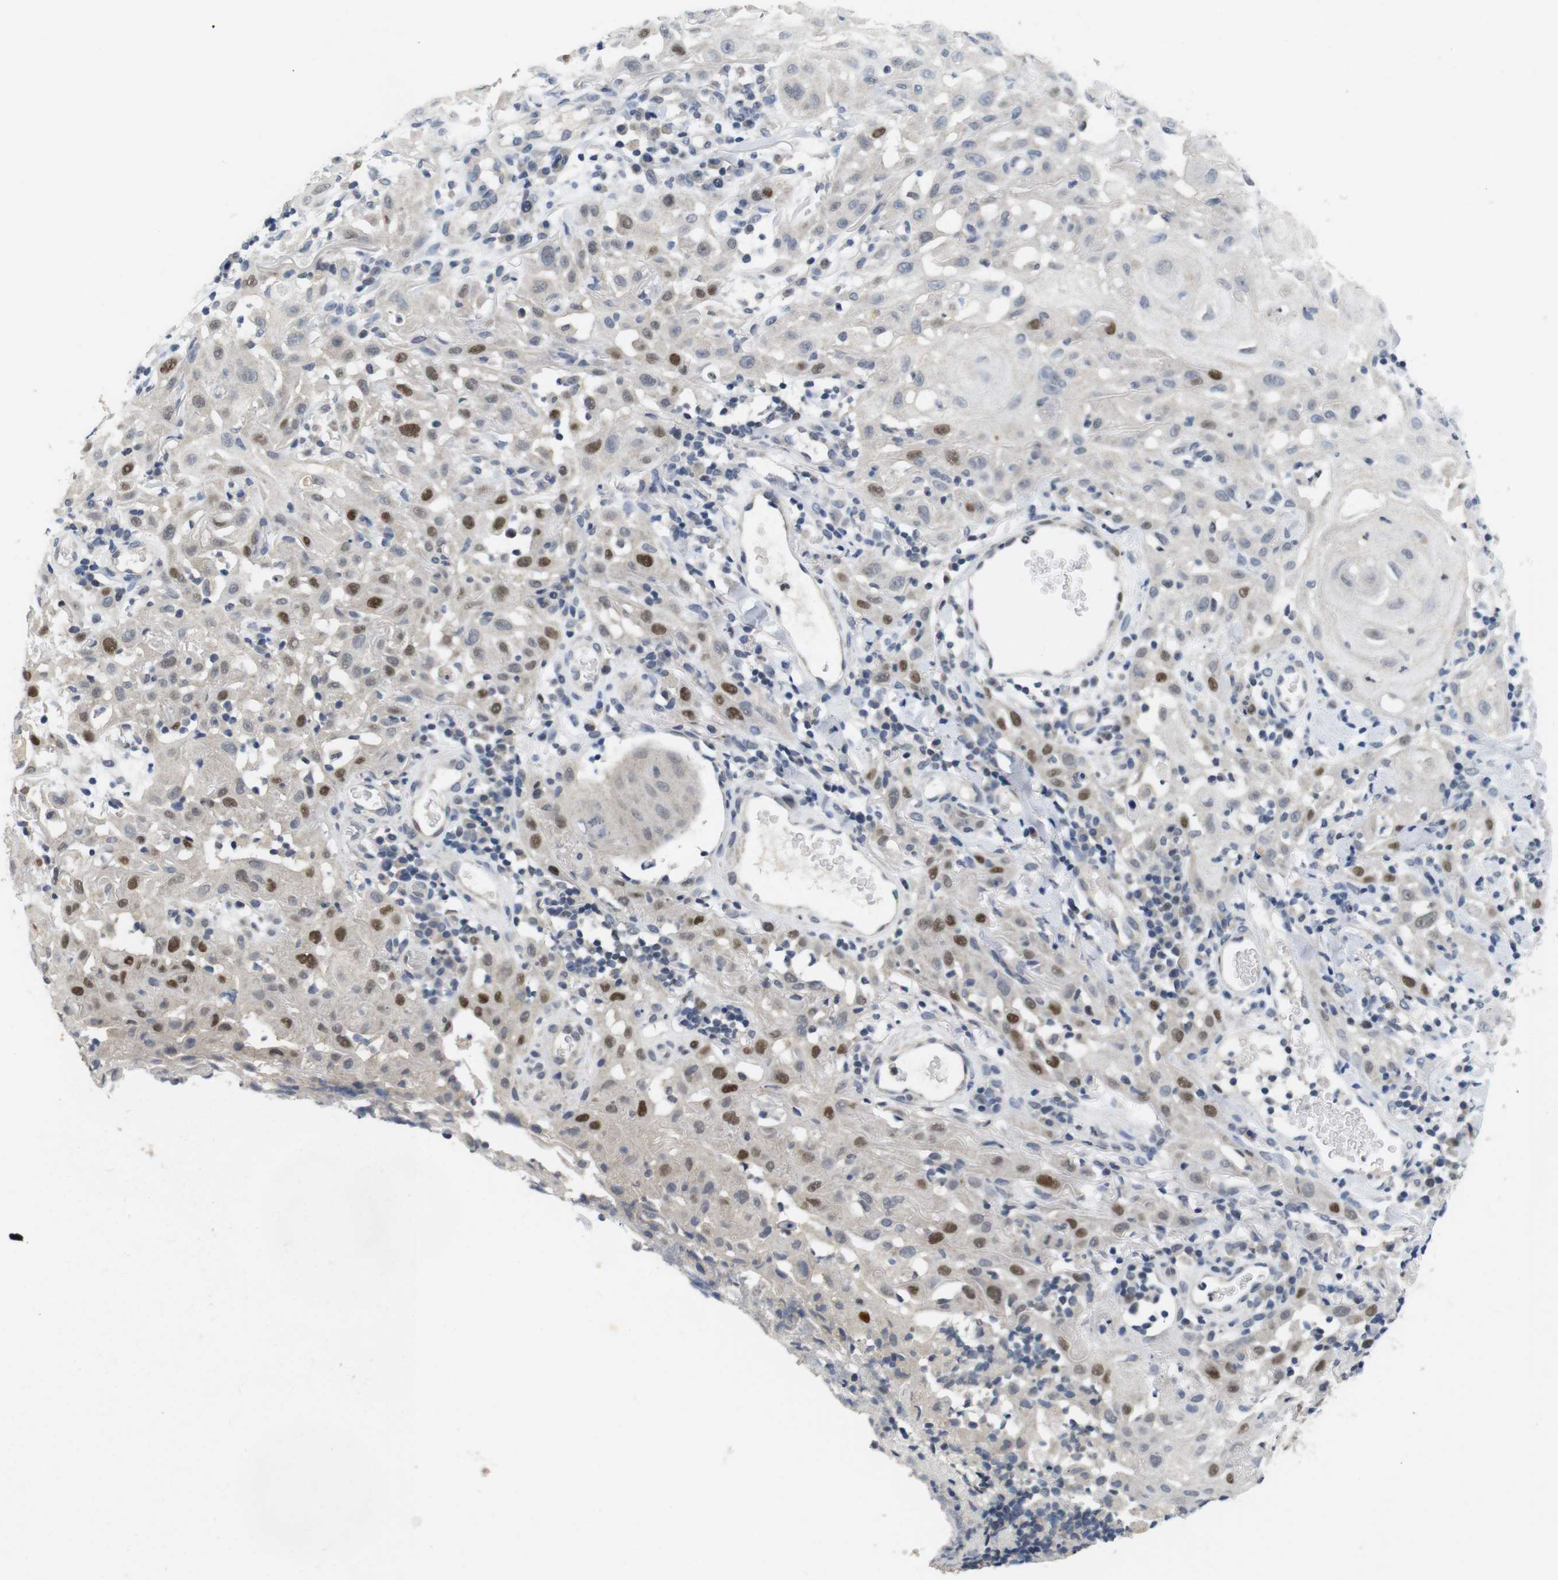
{"staining": {"intensity": "strong", "quantity": "25%-75%", "location": "nuclear"}, "tissue": "skin cancer", "cell_type": "Tumor cells", "image_type": "cancer", "snomed": [{"axis": "morphology", "description": "Squamous cell carcinoma, NOS"}, {"axis": "topography", "description": "Skin"}], "caption": "An image of human squamous cell carcinoma (skin) stained for a protein exhibits strong nuclear brown staining in tumor cells.", "gene": "SKP2", "patient": {"sex": "male", "age": 24}}